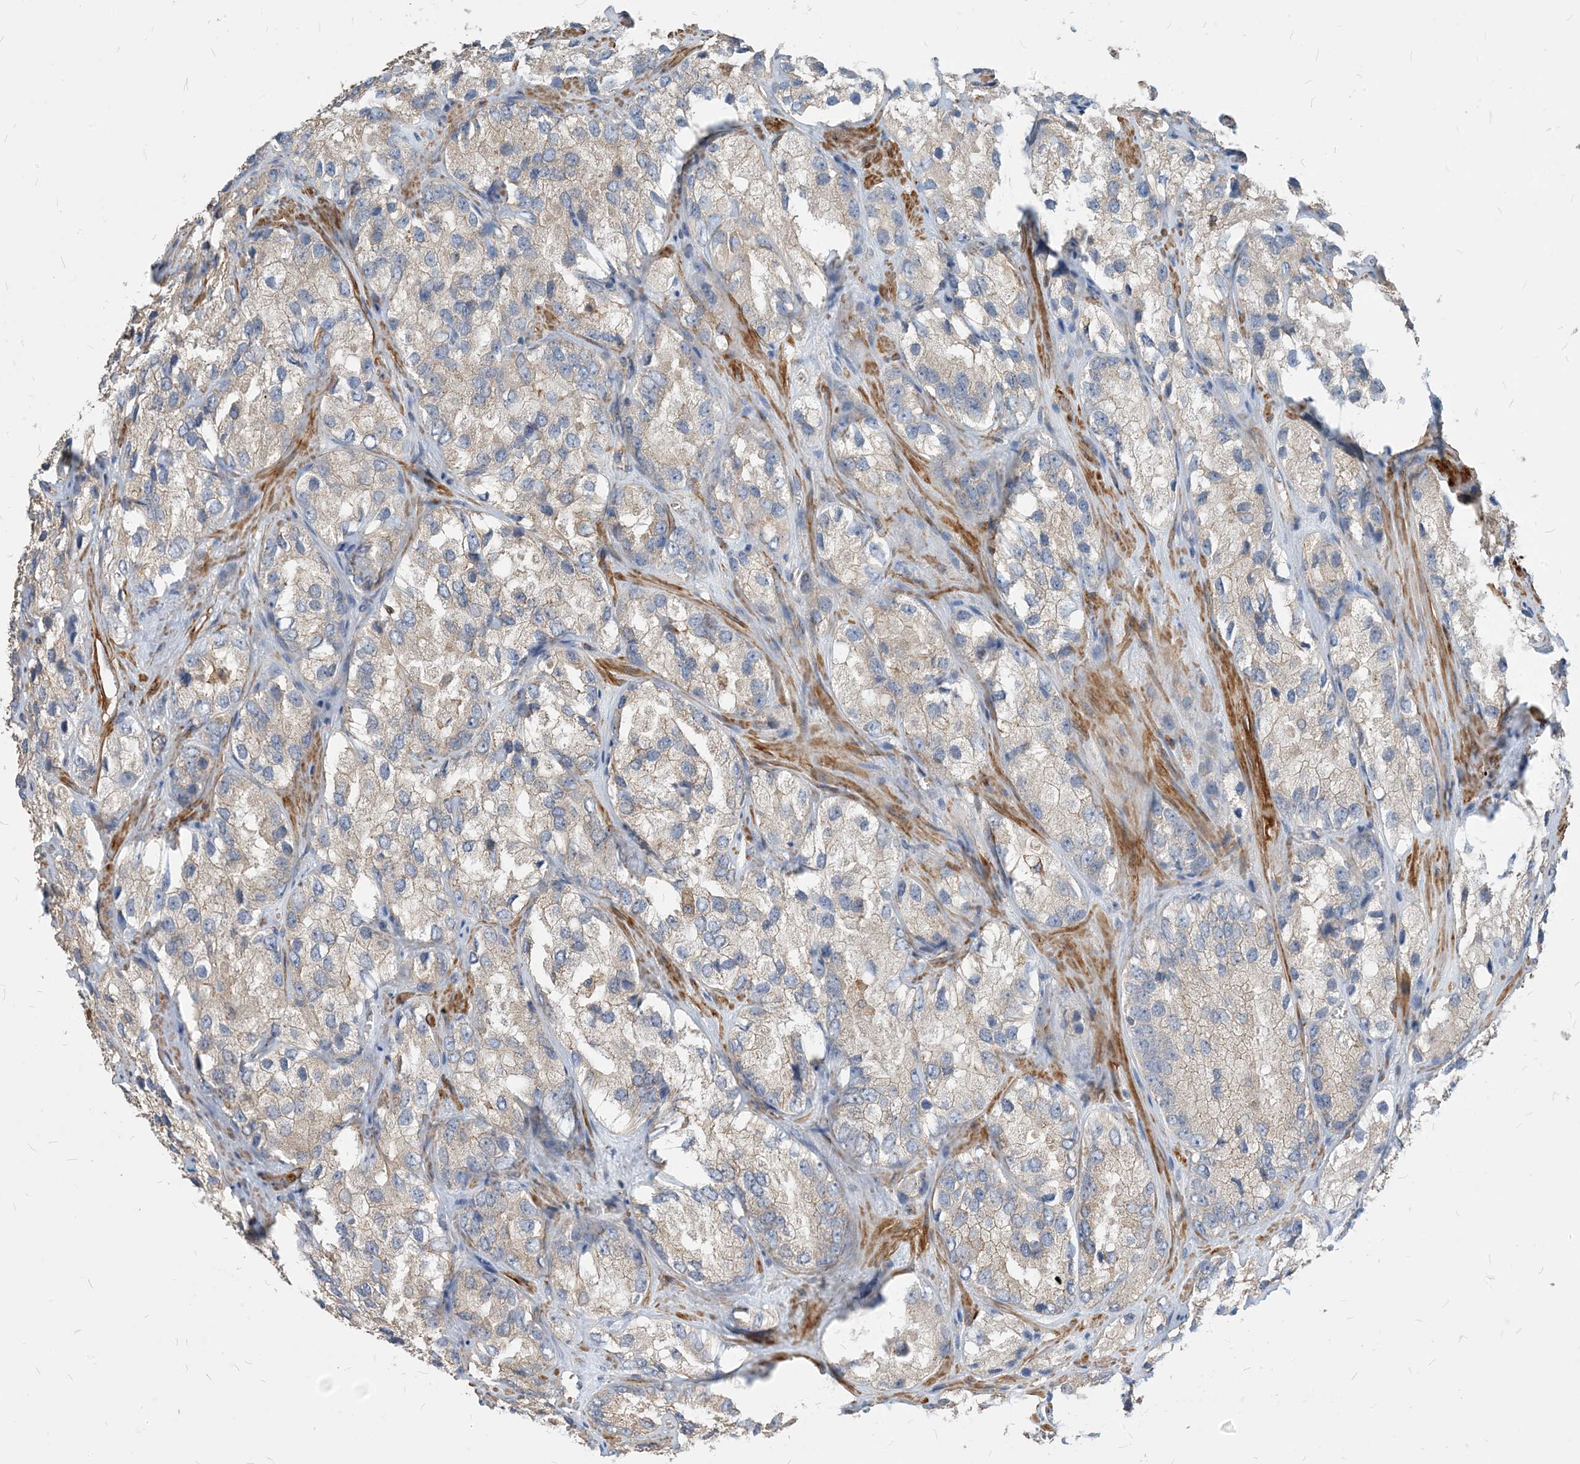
{"staining": {"intensity": "negative", "quantity": "none", "location": "none"}, "tissue": "prostate cancer", "cell_type": "Tumor cells", "image_type": "cancer", "snomed": [{"axis": "morphology", "description": "Adenocarcinoma, High grade"}, {"axis": "topography", "description": "Prostate"}], "caption": "Prostate high-grade adenocarcinoma was stained to show a protein in brown. There is no significant staining in tumor cells.", "gene": "PARVG", "patient": {"sex": "male", "age": 66}}